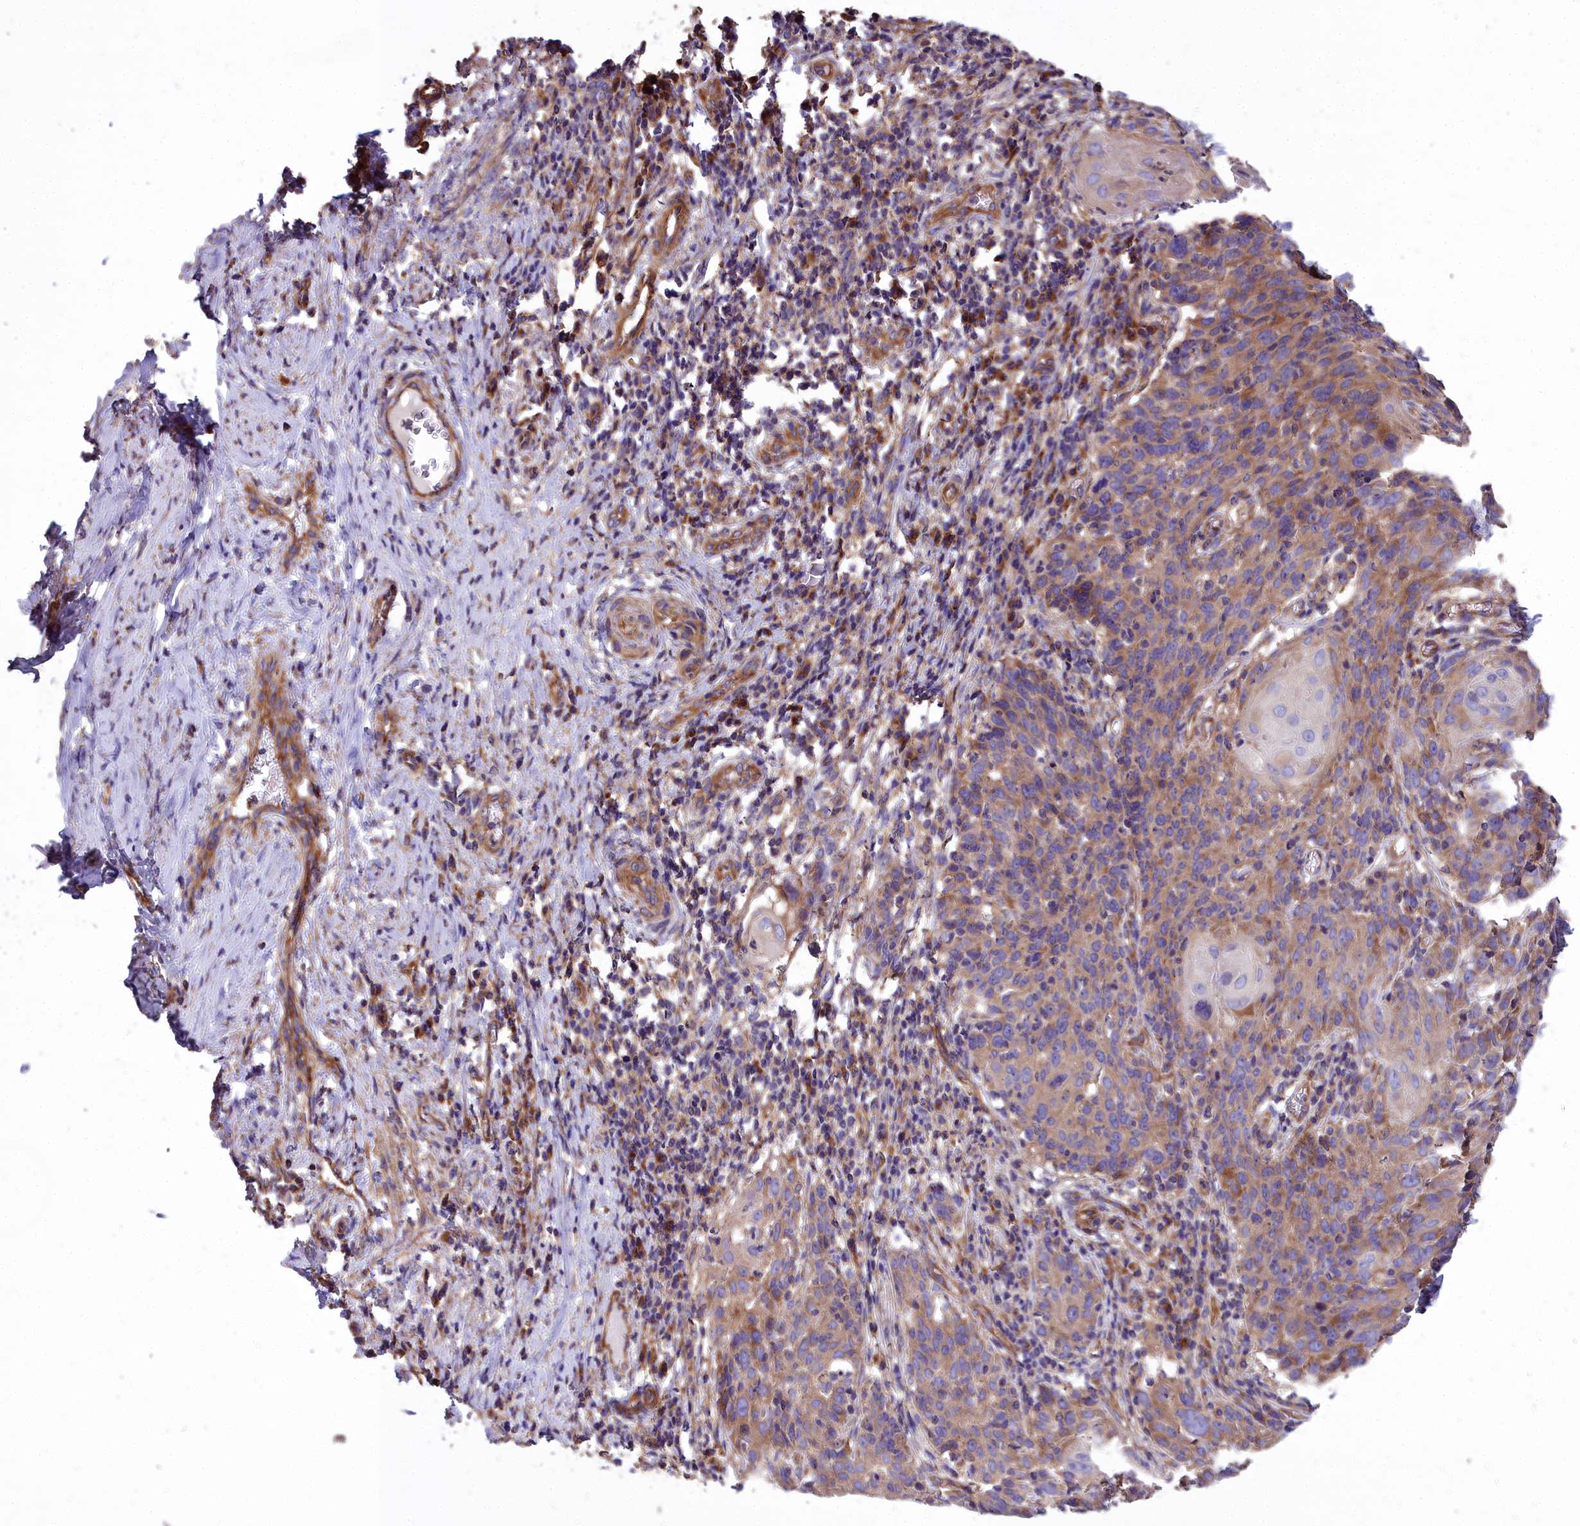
{"staining": {"intensity": "moderate", "quantity": ">75%", "location": "cytoplasmic/membranous"}, "tissue": "cervical cancer", "cell_type": "Tumor cells", "image_type": "cancer", "snomed": [{"axis": "morphology", "description": "Squamous cell carcinoma, NOS"}, {"axis": "topography", "description": "Cervix"}], "caption": "Protein staining shows moderate cytoplasmic/membranous positivity in approximately >75% of tumor cells in cervical cancer (squamous cell carcinoma). (DAB IHC with brightfield microscopy, high magnification).", "gene": "DCTN3", "patient": {"sex": "female", "age": 50}}